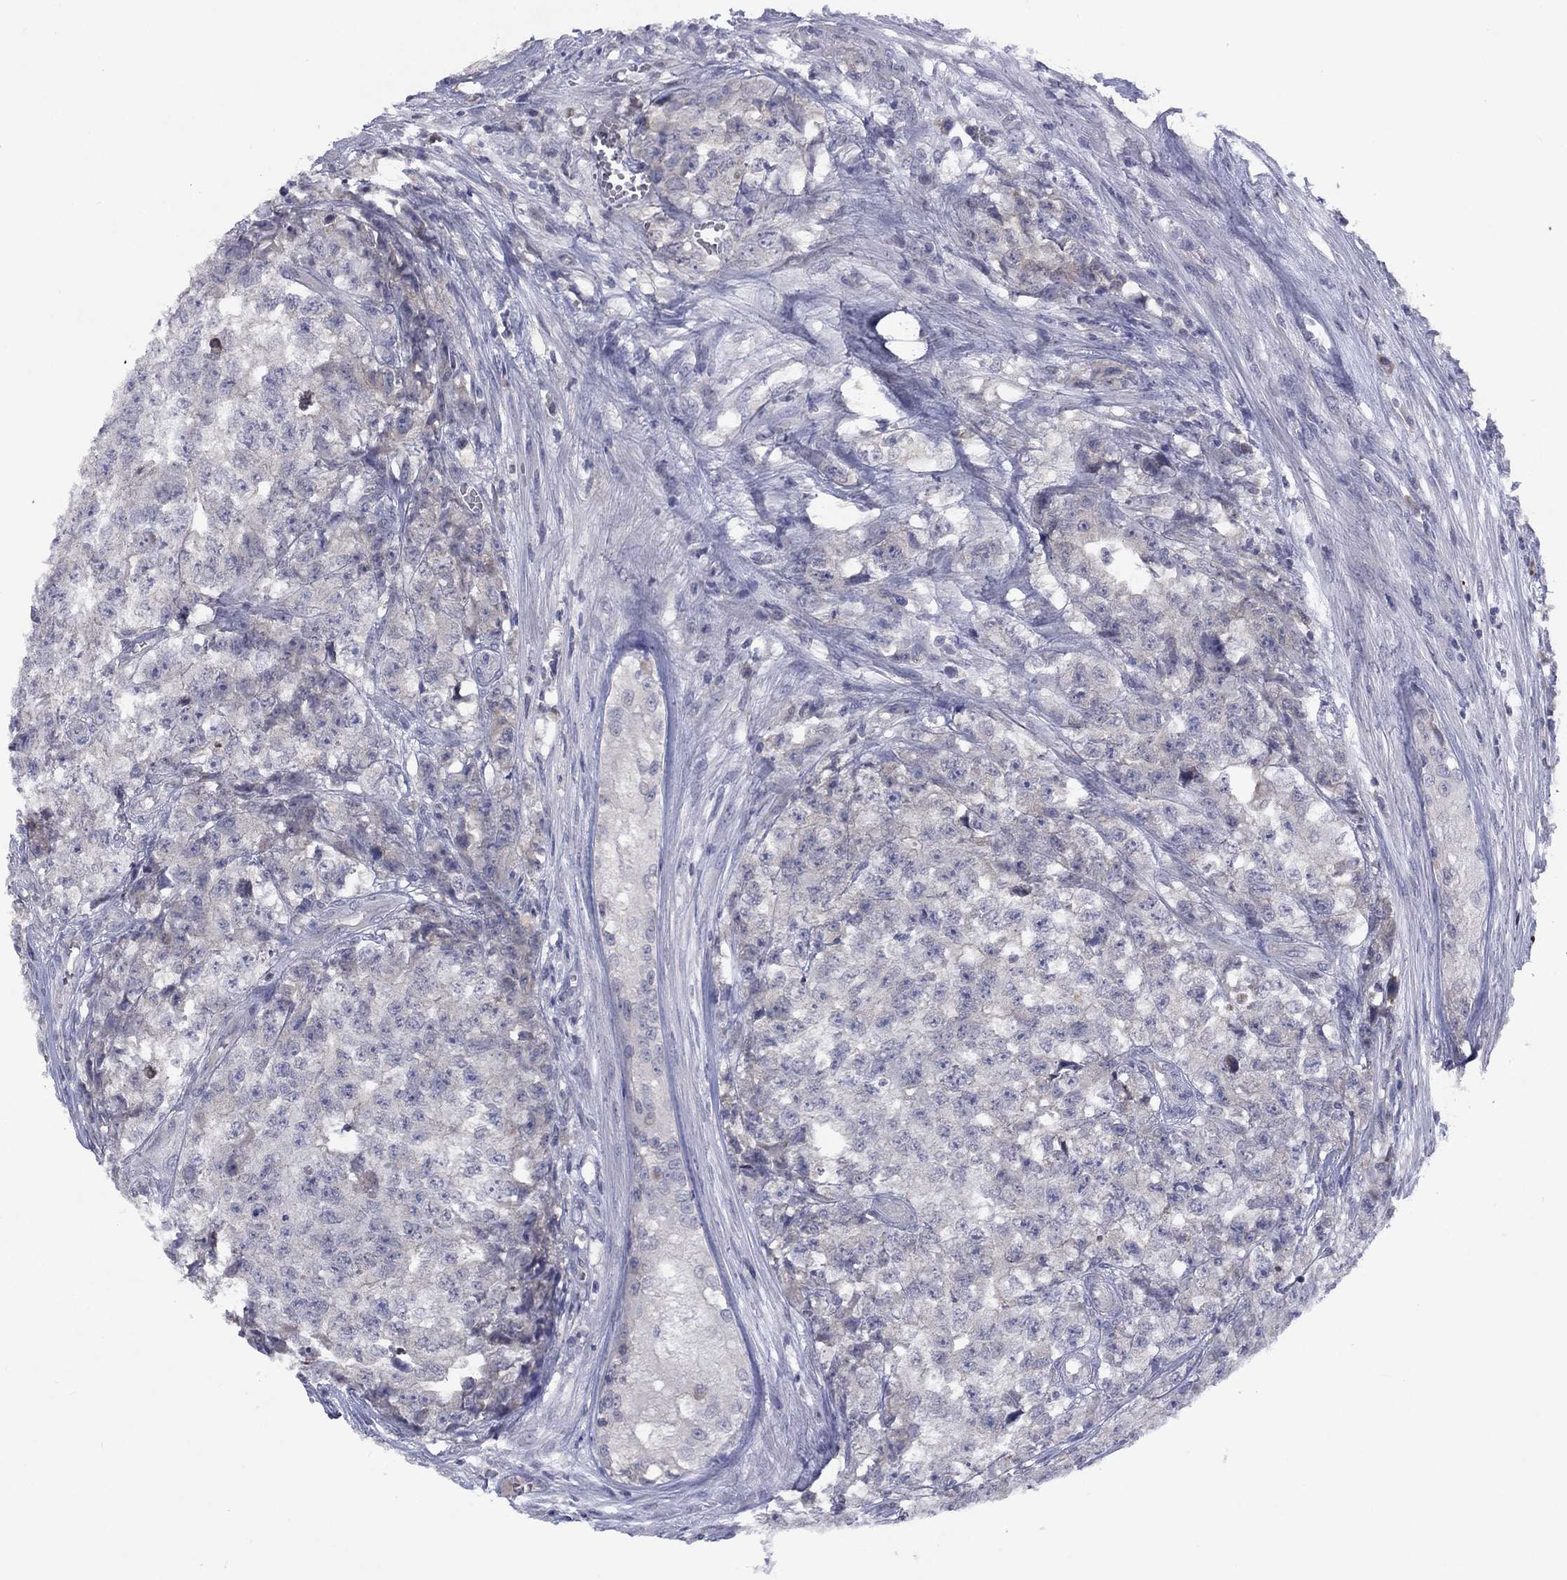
{"staining": {"intensity": "negative", "quantity": "none", "location": "none"}, "tissue": "testis cancer", "cell_type": "Tumor cells", "image_type": "cancer", "snomed": [{"axis": "morphology", "description": "Seminoma, NOS"}, {"axis": "morphology", "description": "Carcinoma, Embryonal, NOS"}, {"axis": "topography", "description": "Testis"}], "caption": "Testis seminoma was stained to show a protein in brown. There is no significant expression in tumor cells.", "gene": "CACNA1A", "patient": {"sex": "male", "age": 22}}